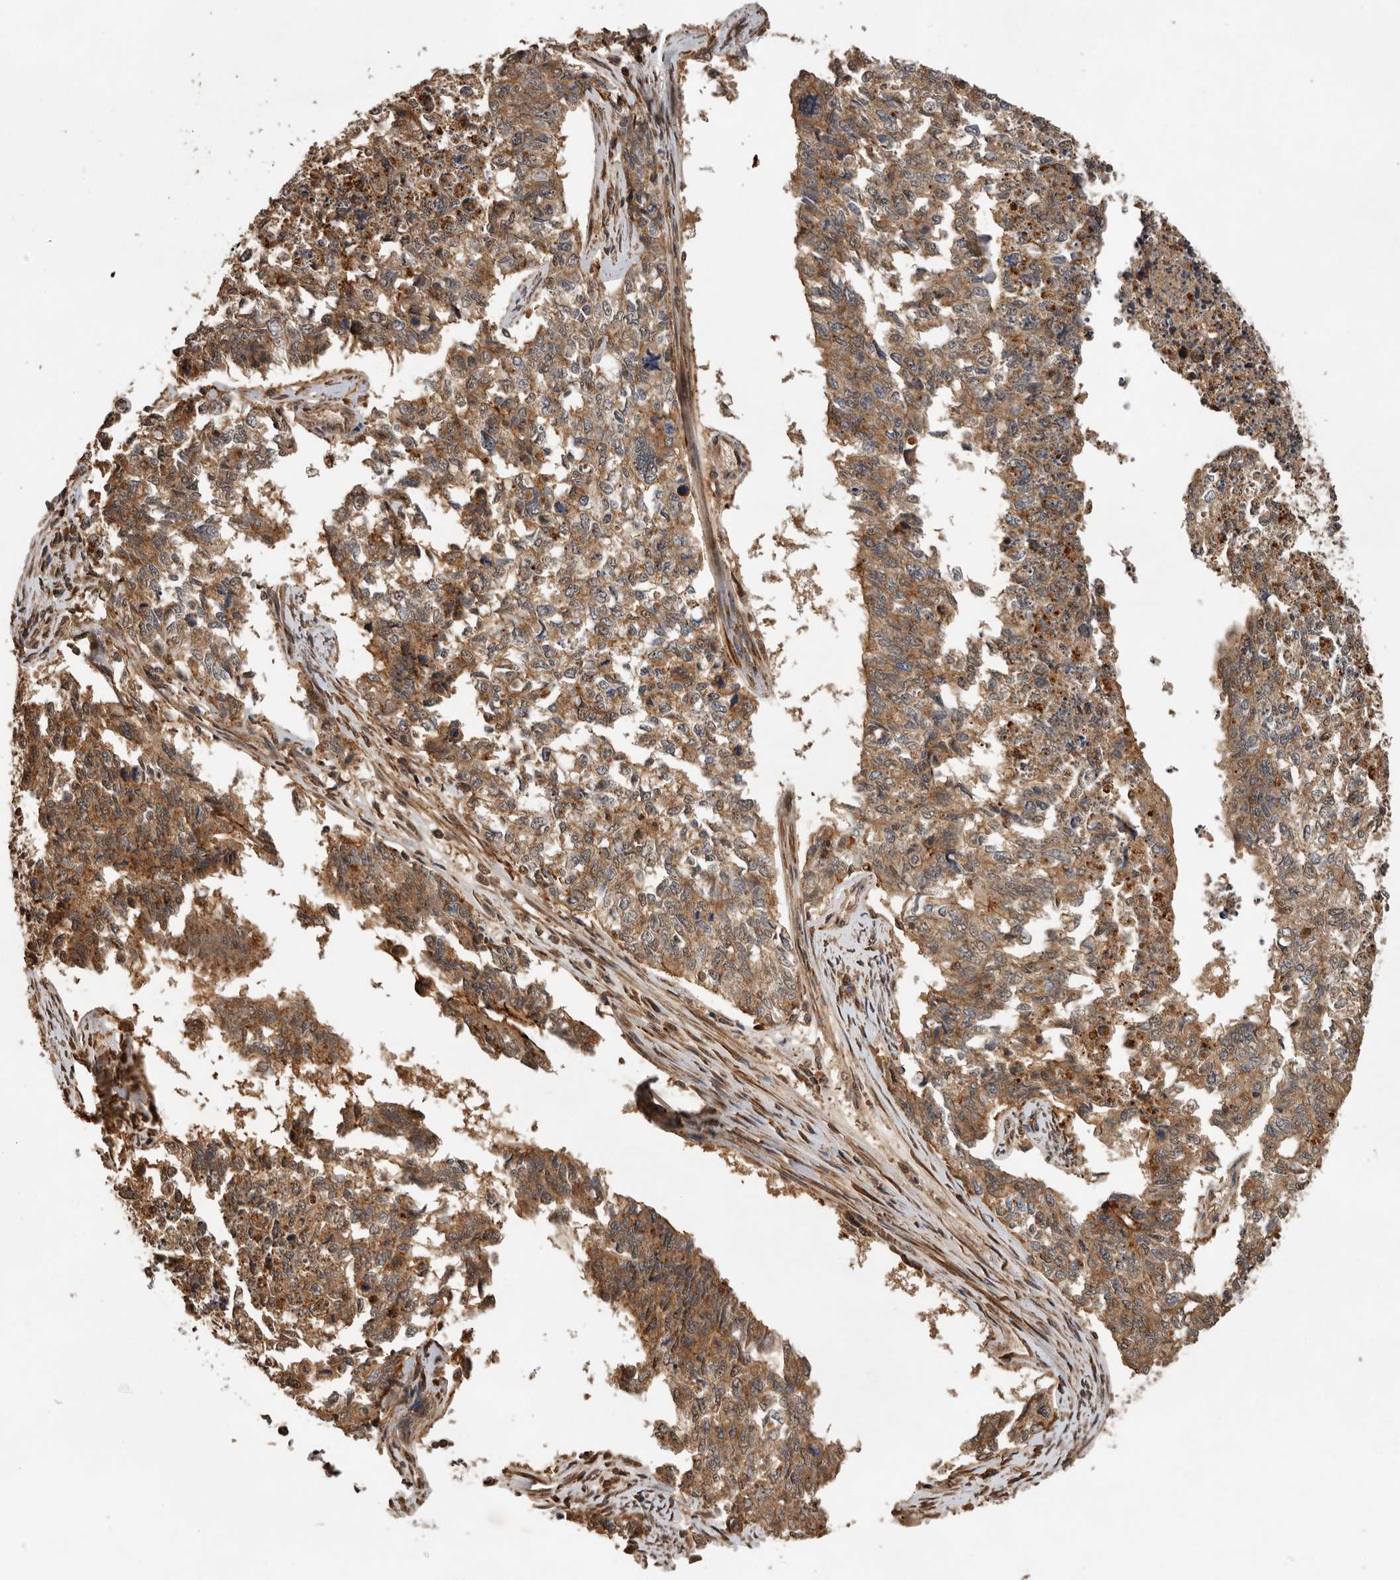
{"staining": {"intensity": "moderate", "quantity": ">75%", "location": "cytoplasmic/membranous"}, "tissue": "cervical cancer", "cell_type": "Tumor cells", "image_type": "cancer", "snomed": [{"axis": "morphology", "description": "Squamous cell carcinoma, NOS"}, {"axis": "topography", "description": "Cervix"}], "caption": "Tumor cells display moderate cytoplasmic/membranous expression in about >75% of cells in cervical squamous cell carcinoma.", "gene": "RNF157", "patient": {"sex": "female", "age": 63}}